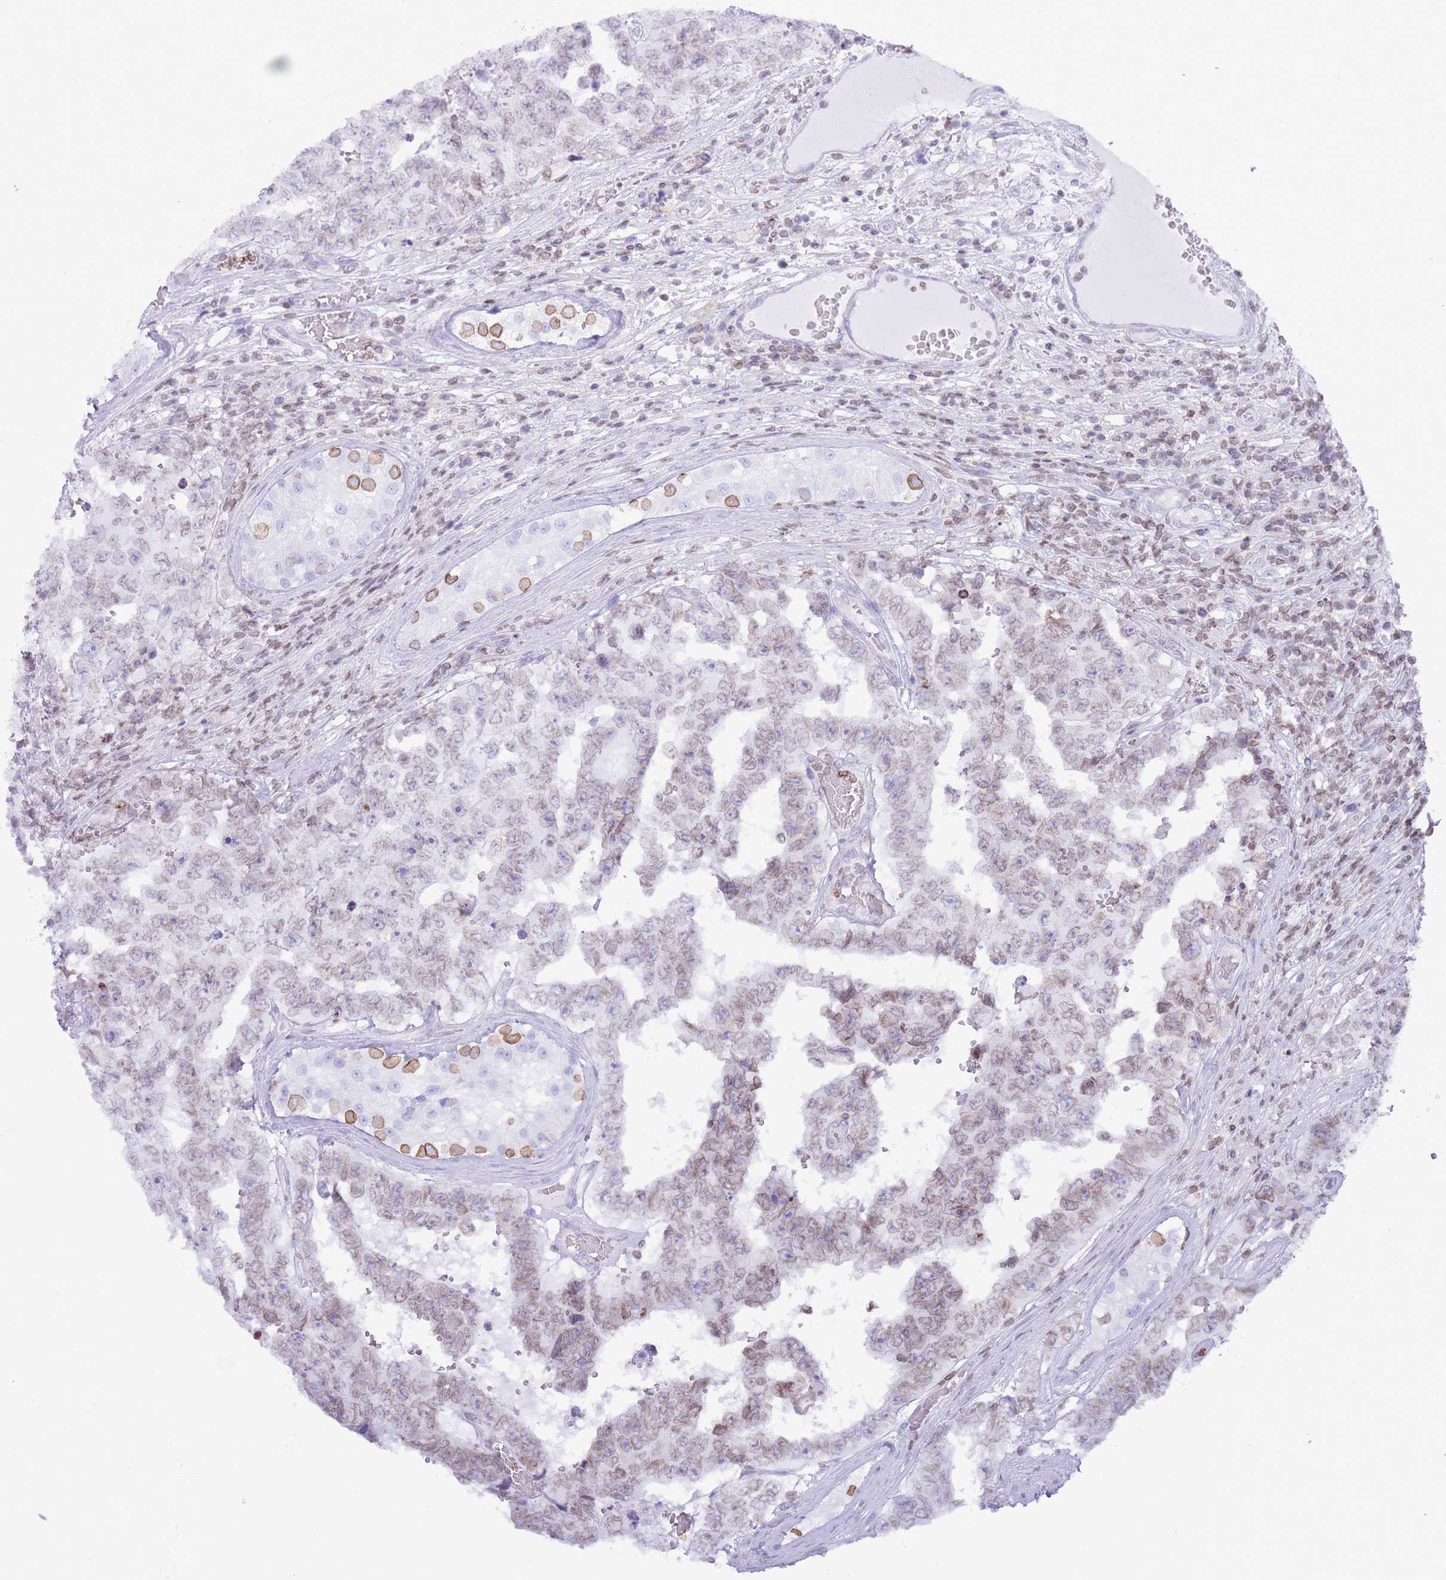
{"staining": {"intensity": "weak", "quantity": "25%-75%", "location": "cytoplasmic/membranous,nuclear"}, "tissue": "testis cancer", "cell_type": "Tumor cells", "image_type": "cancer", "snomed": [{"axis": "morphology", "description": "Normal tissue, NOS"}, {"axis": "morphology", "description": "Carcinoma, Embryonal, NOS"}, {"axis": "topography", "description": "Testis"}, {"axis": "topography", "description": "Epididymis"}], "caption": "The photomicrograph reveals a brown stain indicating the presence of a protein in the cytoplasmic/membranous and nuclear of tumor cells in testis cancer. Nuclei are stained in blue.", "gene": "LBR", "patient": {"sex": "male", "age": 25}}